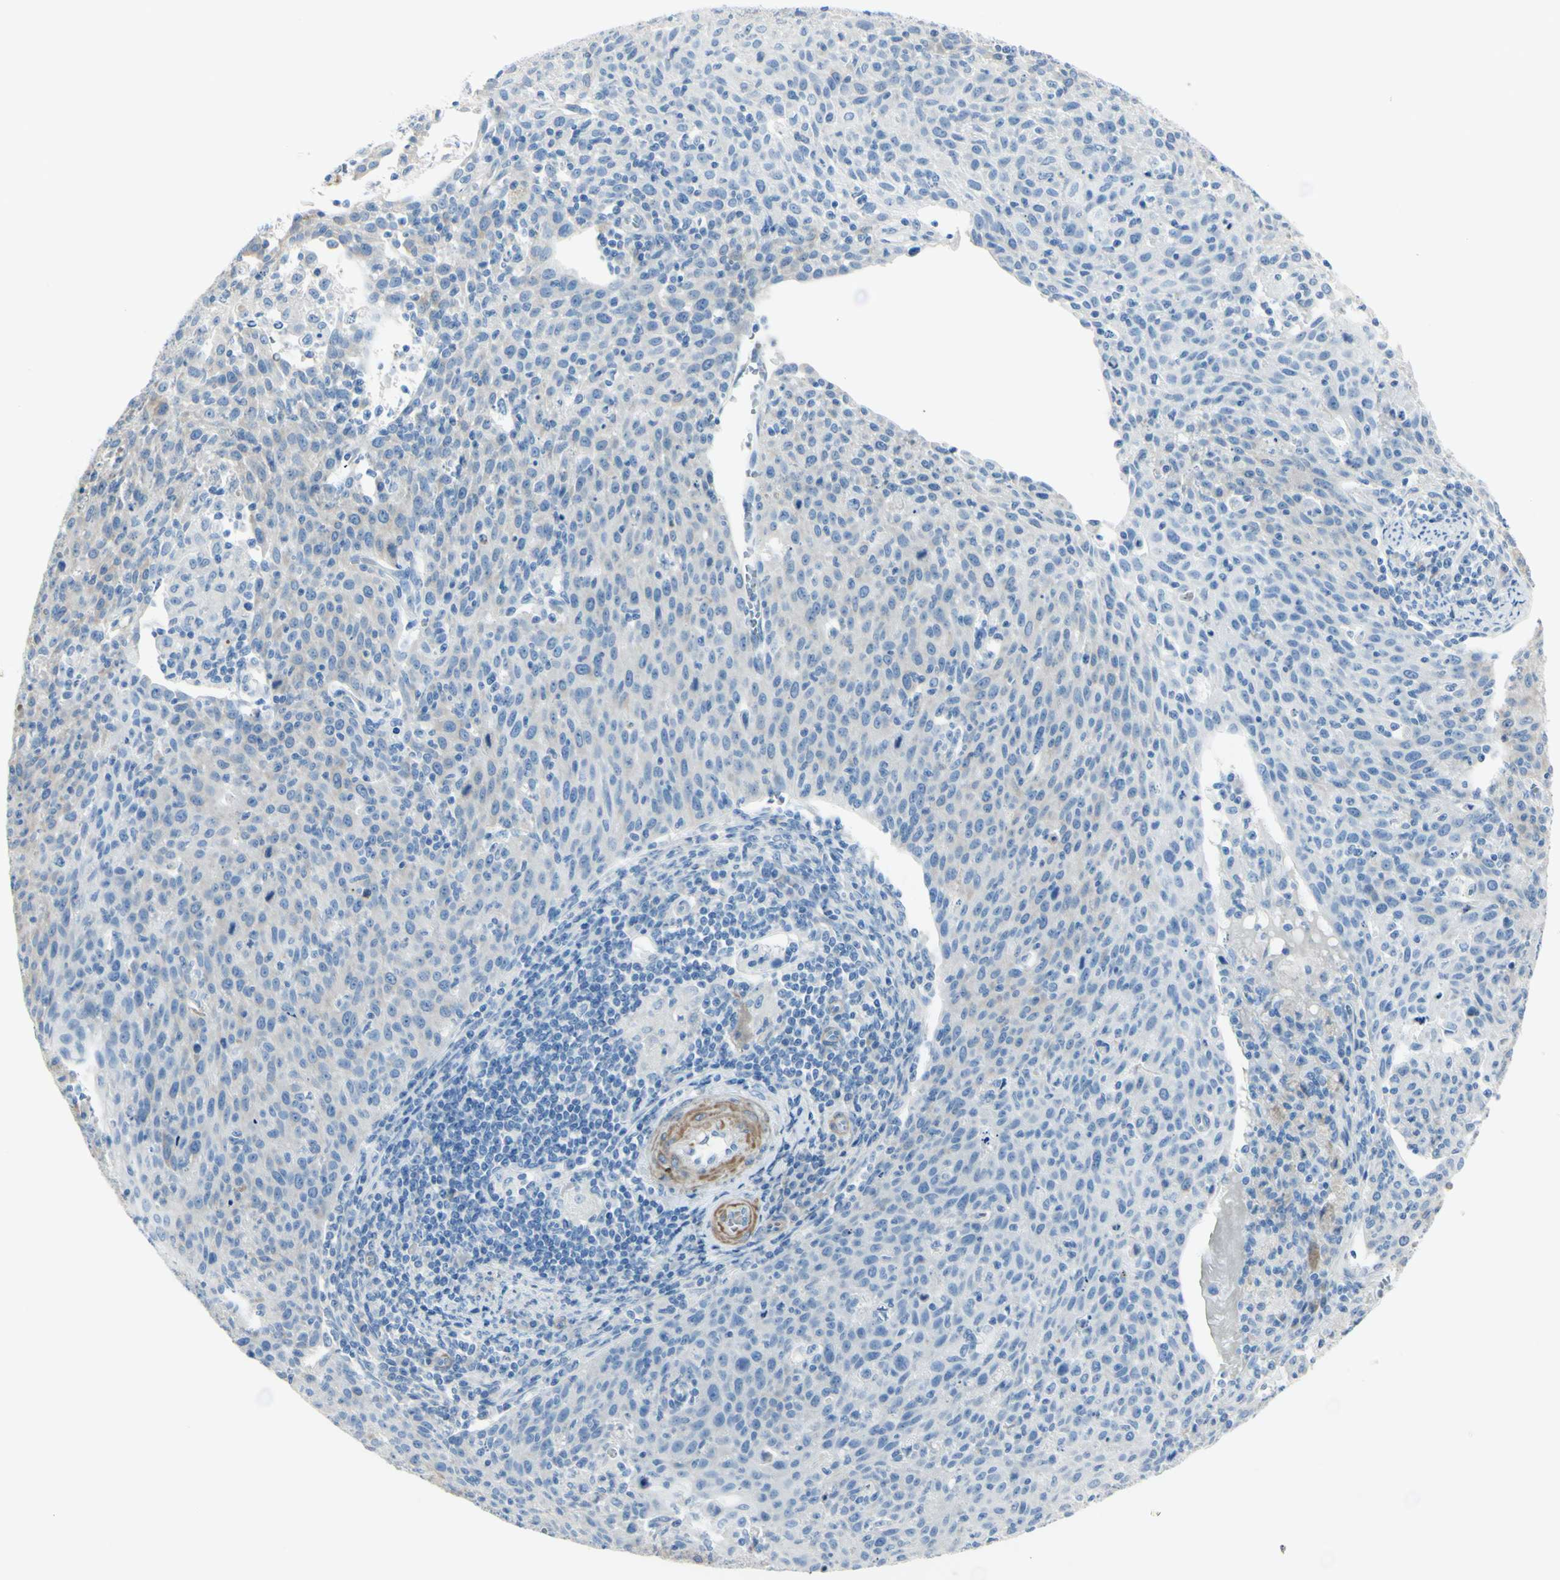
{"staining": {"intensity": "negative", "quantity": "none", "location": "none"}, "tissue": "cervical cancer", "cell_type": "Tumor cells", "image_type": "cancer", "snomed": [{"axis": "morphology", "description": "Squamous cell carcinoma, NOS"}, {"axis": "topography", "description": "Cervix"}], "caption": "IHC of cervical cancer (squamous cell carcinoma) reveals no positivity in tumor cells. (Brightfield microscopy of DAB IHC at high magnification).", "gene": "NCBP2L", "patient": {"sex": "female", "age": 38}}